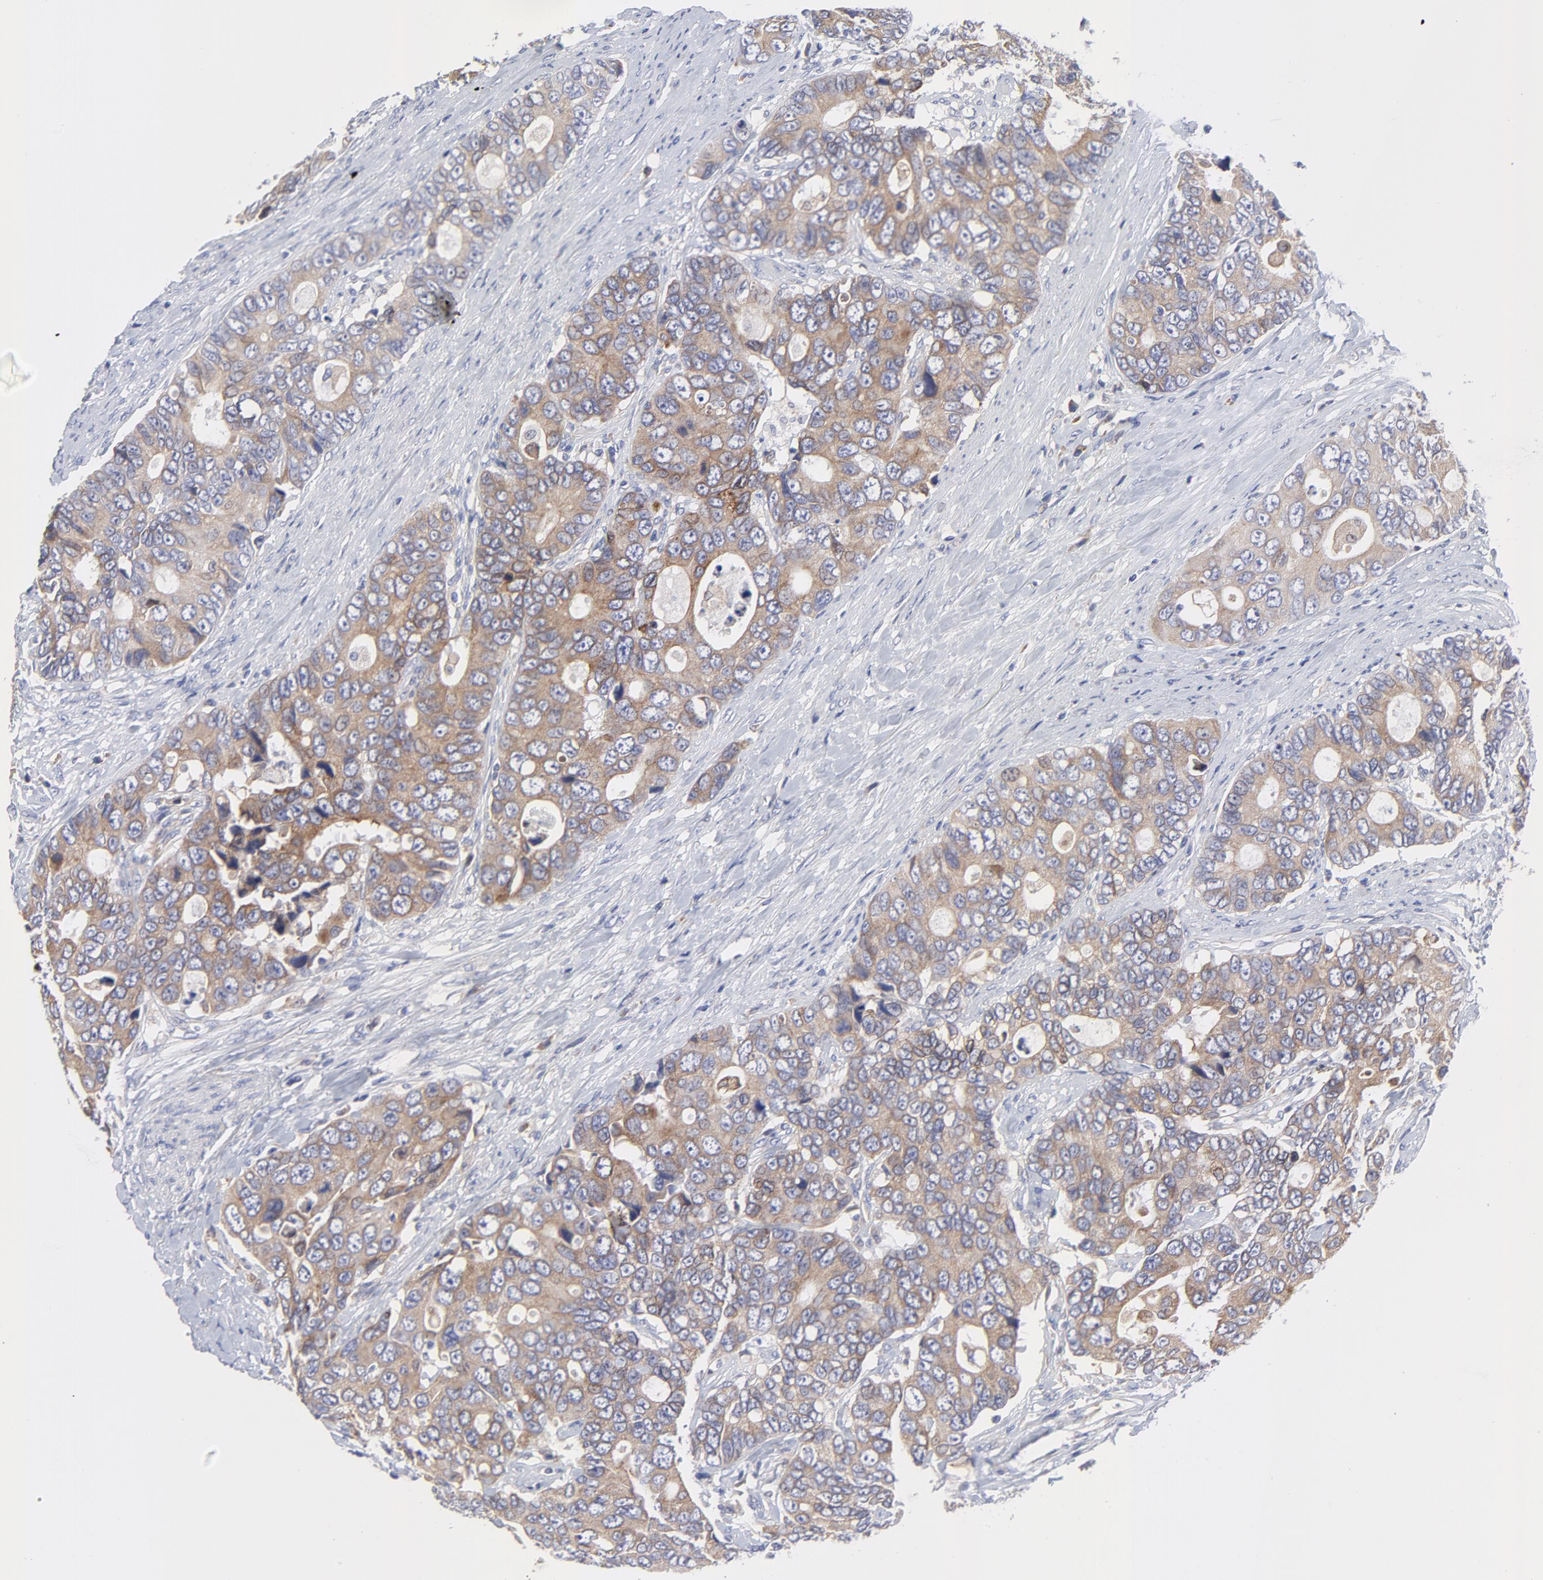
{"staining": {"intensity": "moderate", "quantity": ">75%", "location": "cytoplasmic/membranous"}, "tissue": "colorectal cancer", "cell_type": "Tumor cells", "image_type": "cancer", "snomed": [{"axis": "morphology", "description": "Adenocarcinoma, NOS"}, {"axis": "topography", "description": "Rectum"}], "caption": "High-power microscopy captured an immunohistochemistry image of colorectal cancer, revealing moderate cytoplasmic/membranous expression in about >75% of tumor cells.", "gene": "MOSPD2", "patient": {"sex": "female", "age": 67}}